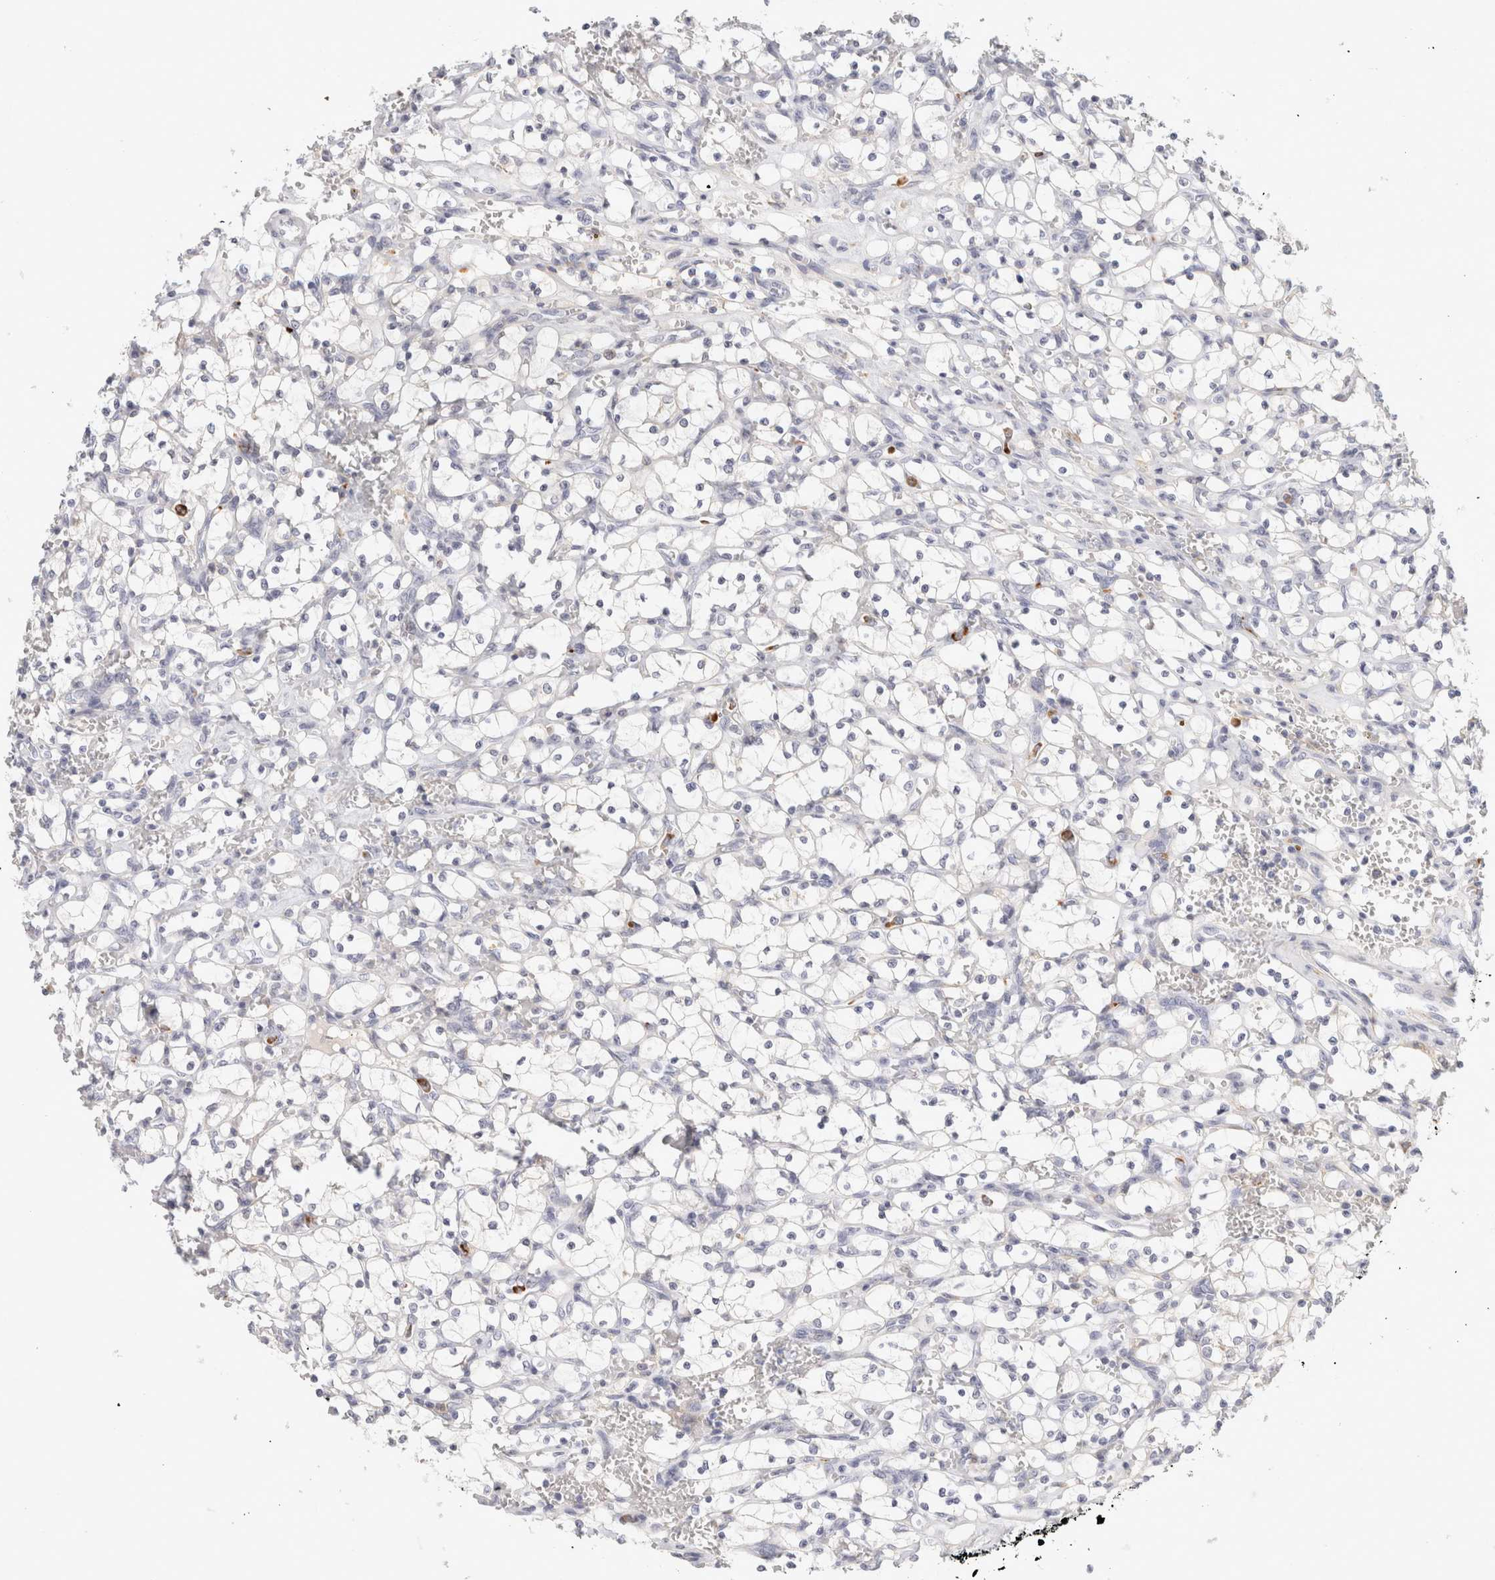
{"staining": {"intensity": "negative", "quantity": "none", "location": "none"}, "tissue": "renal cancer", "cell_type": "Tumor cells", "image_type": "cancer", "snomed": [{"axis": "morphology", "description": "Adenocarcinoma, NOS"}, {"axis": "topography", "description": "Kidney"}], "caption": "Human renal adenocarcinoma stained for a protein using immunohistochemistry displays no positivity in tumor cells.", "gene": "FGL2", "patient": {"sex": "female", "age": 69}}